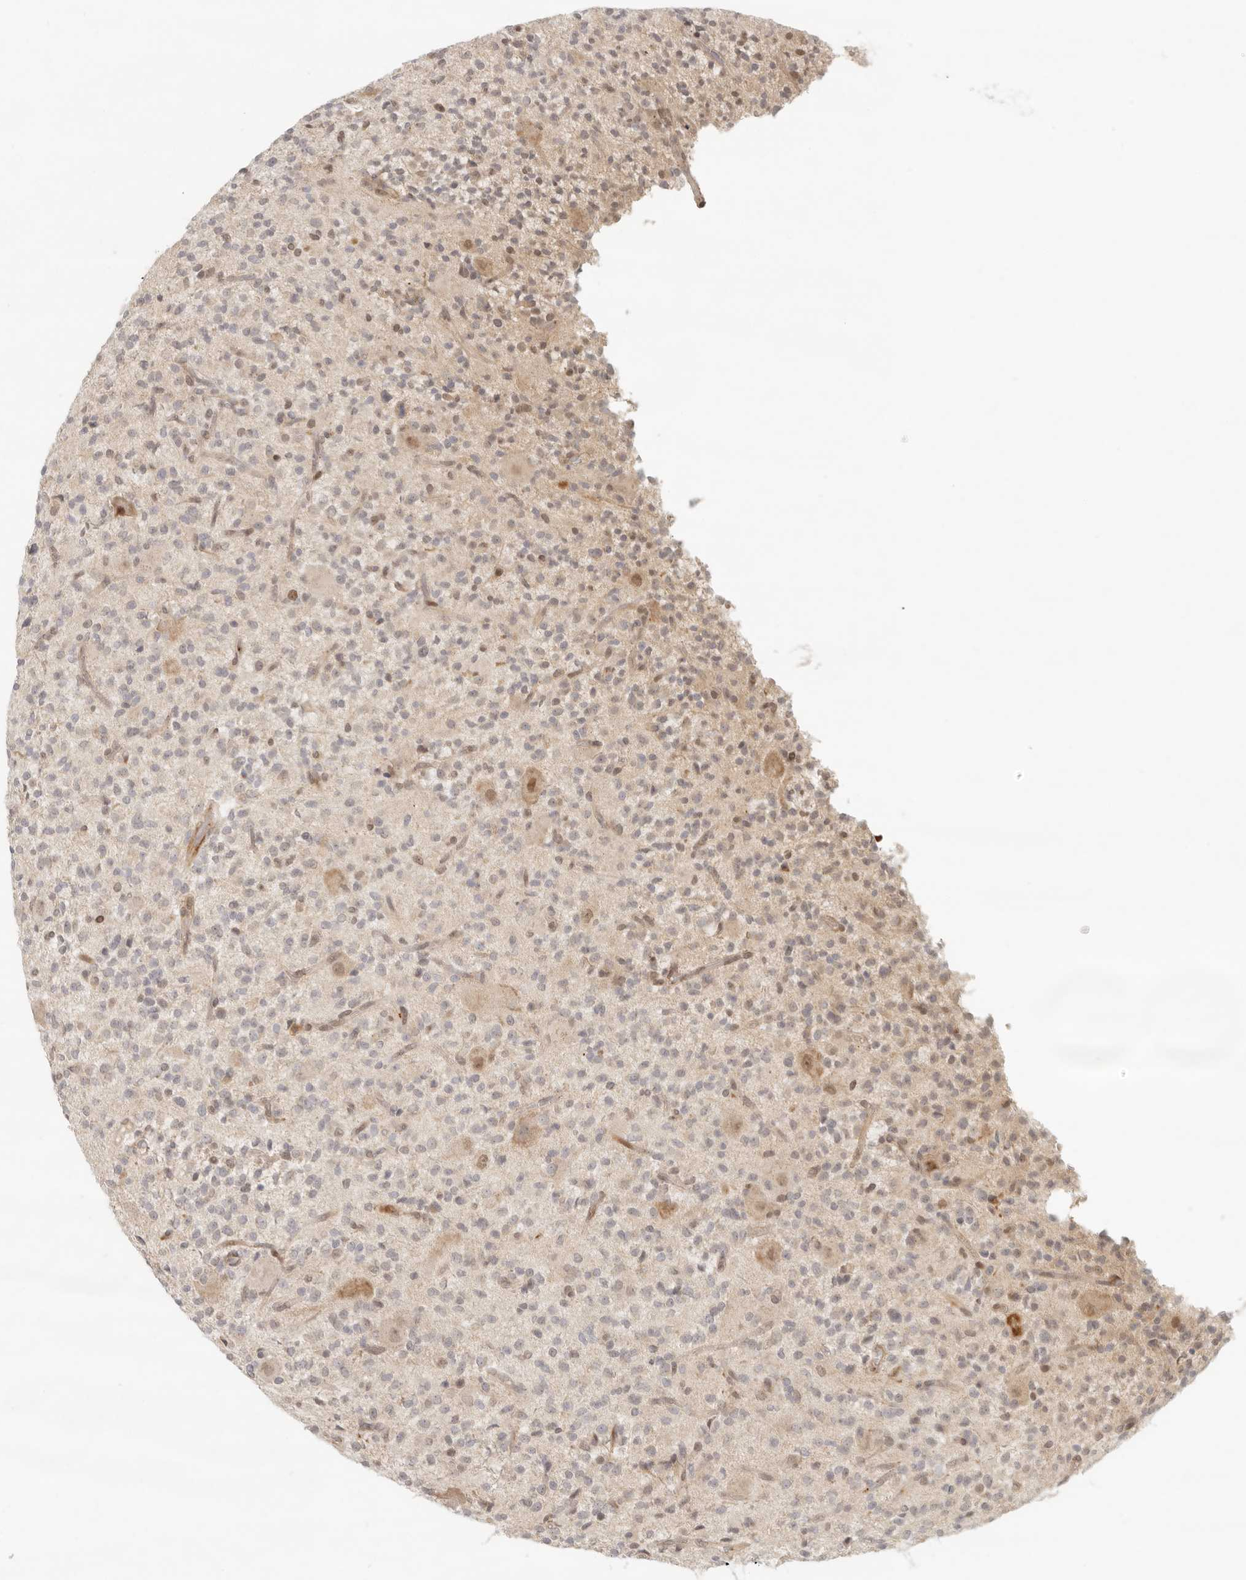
{"staining": {"intensity": "weak", "quantity": "<25%", "location": "nuclear"}, "tissue": "glioma", "cell_type": "Tumor cells", "image_type": "cancer", "snomed": [{"axis": "morphology", "description": "Glioma, malignant, High grade"}, {"axis": "topography", "description": "Brain"}], "caption": "High-grade glioma (malignant) stained for a protein using immunohistochemistry (IHC) demonstrates no staining tumor cells.", "gene": "AHDC1", "patient": {"sex": "male", "age": 34}}